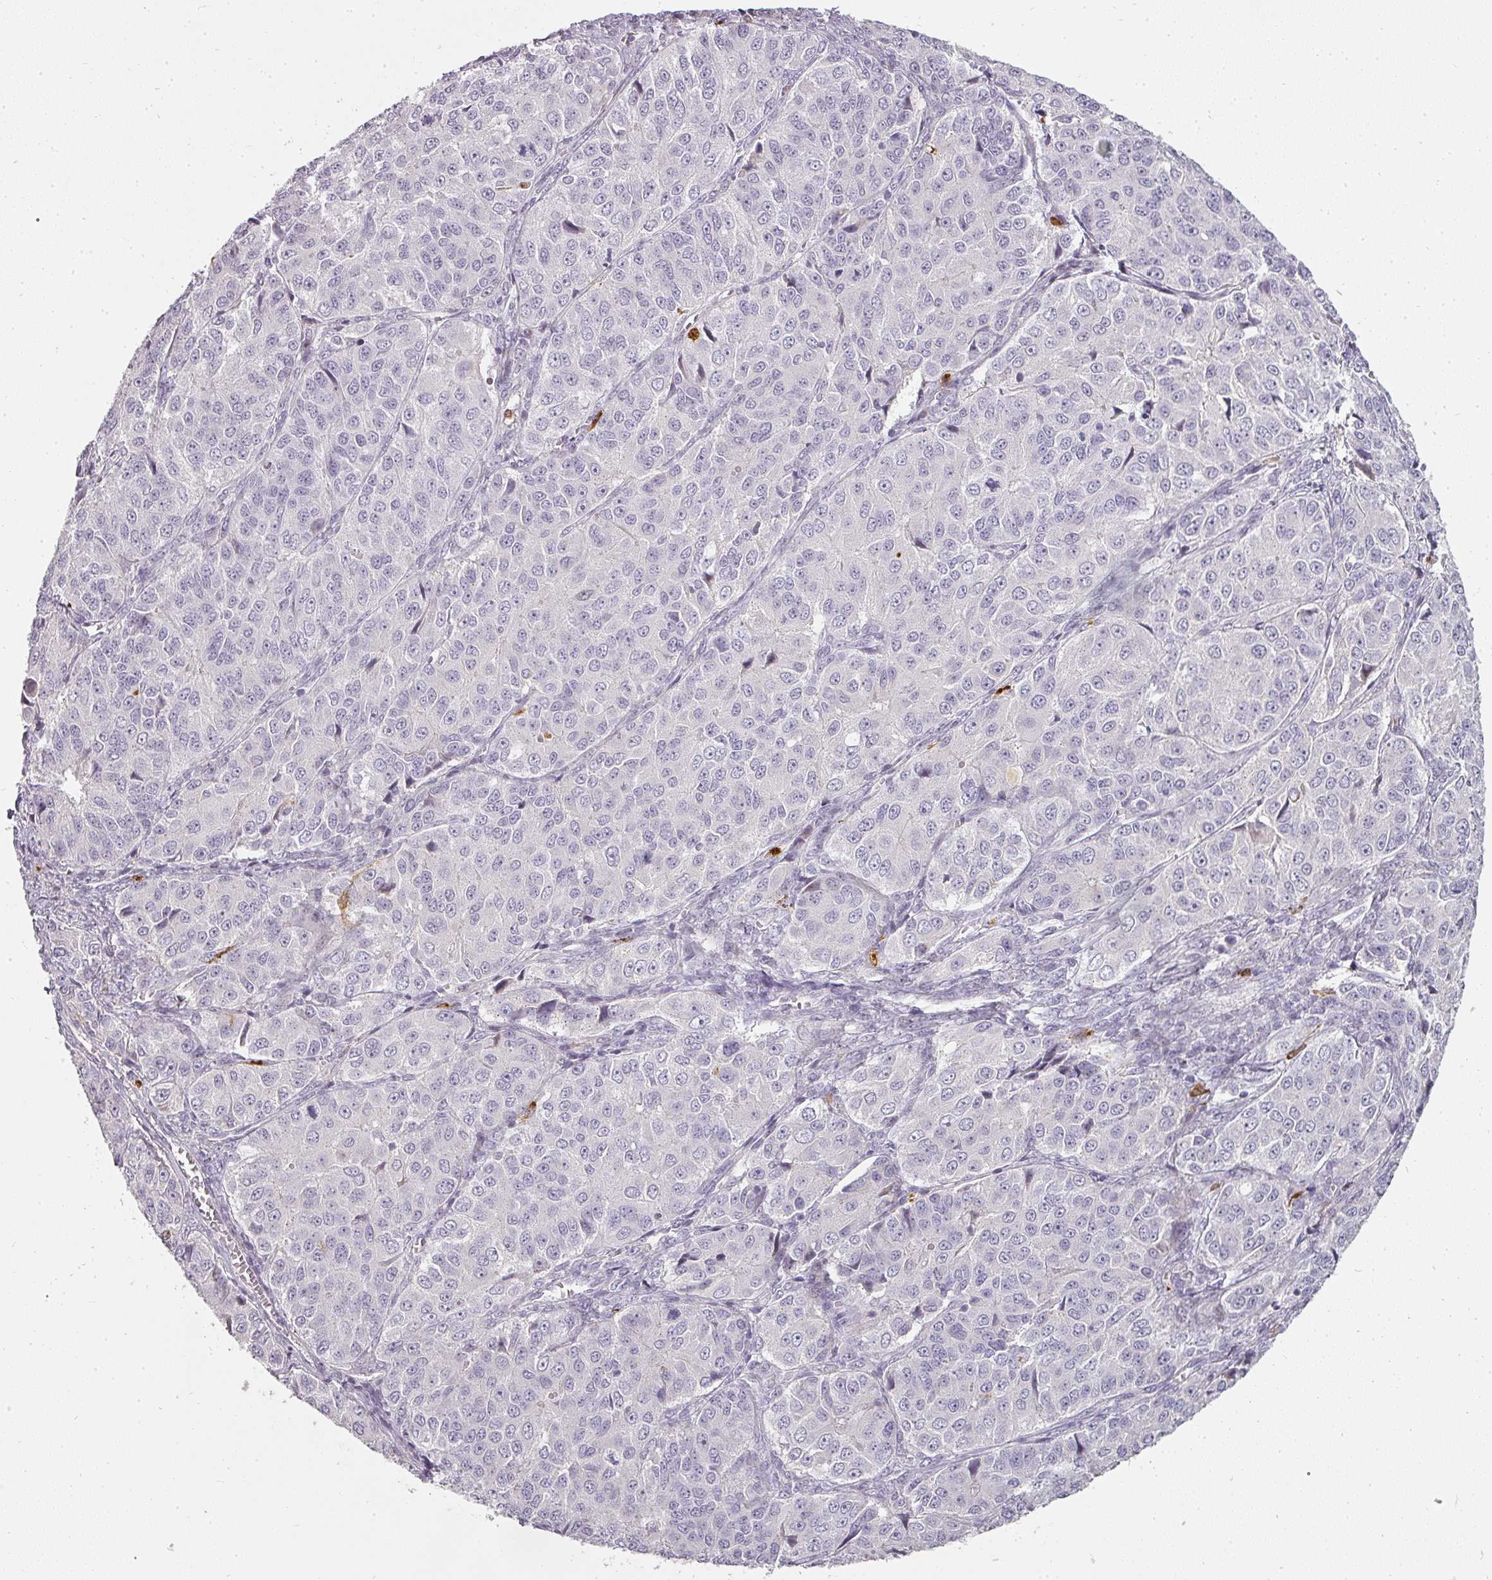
{"staining": {"intensity": "negative", "quantity": "none", "location": "none"}, "tissue": "ovarian cancer", "cell_type": "Tumor cells", "image_type": "cancer", "snomed": [{"axis": "morphology", "description": "Carcinoma, endometroid"}, {"axis": "topography", "description": "Ovary"}], "caption": "This micrograph is of endometroid carcinoma (ovarian) stained with immunohistochemistry (IHC) to label a protein in brown with the nuclei are counter-stained blue. There is no positivity in tumor cells.", "gene": "BIK", "patient": {"sex": "female", "age": 51}}